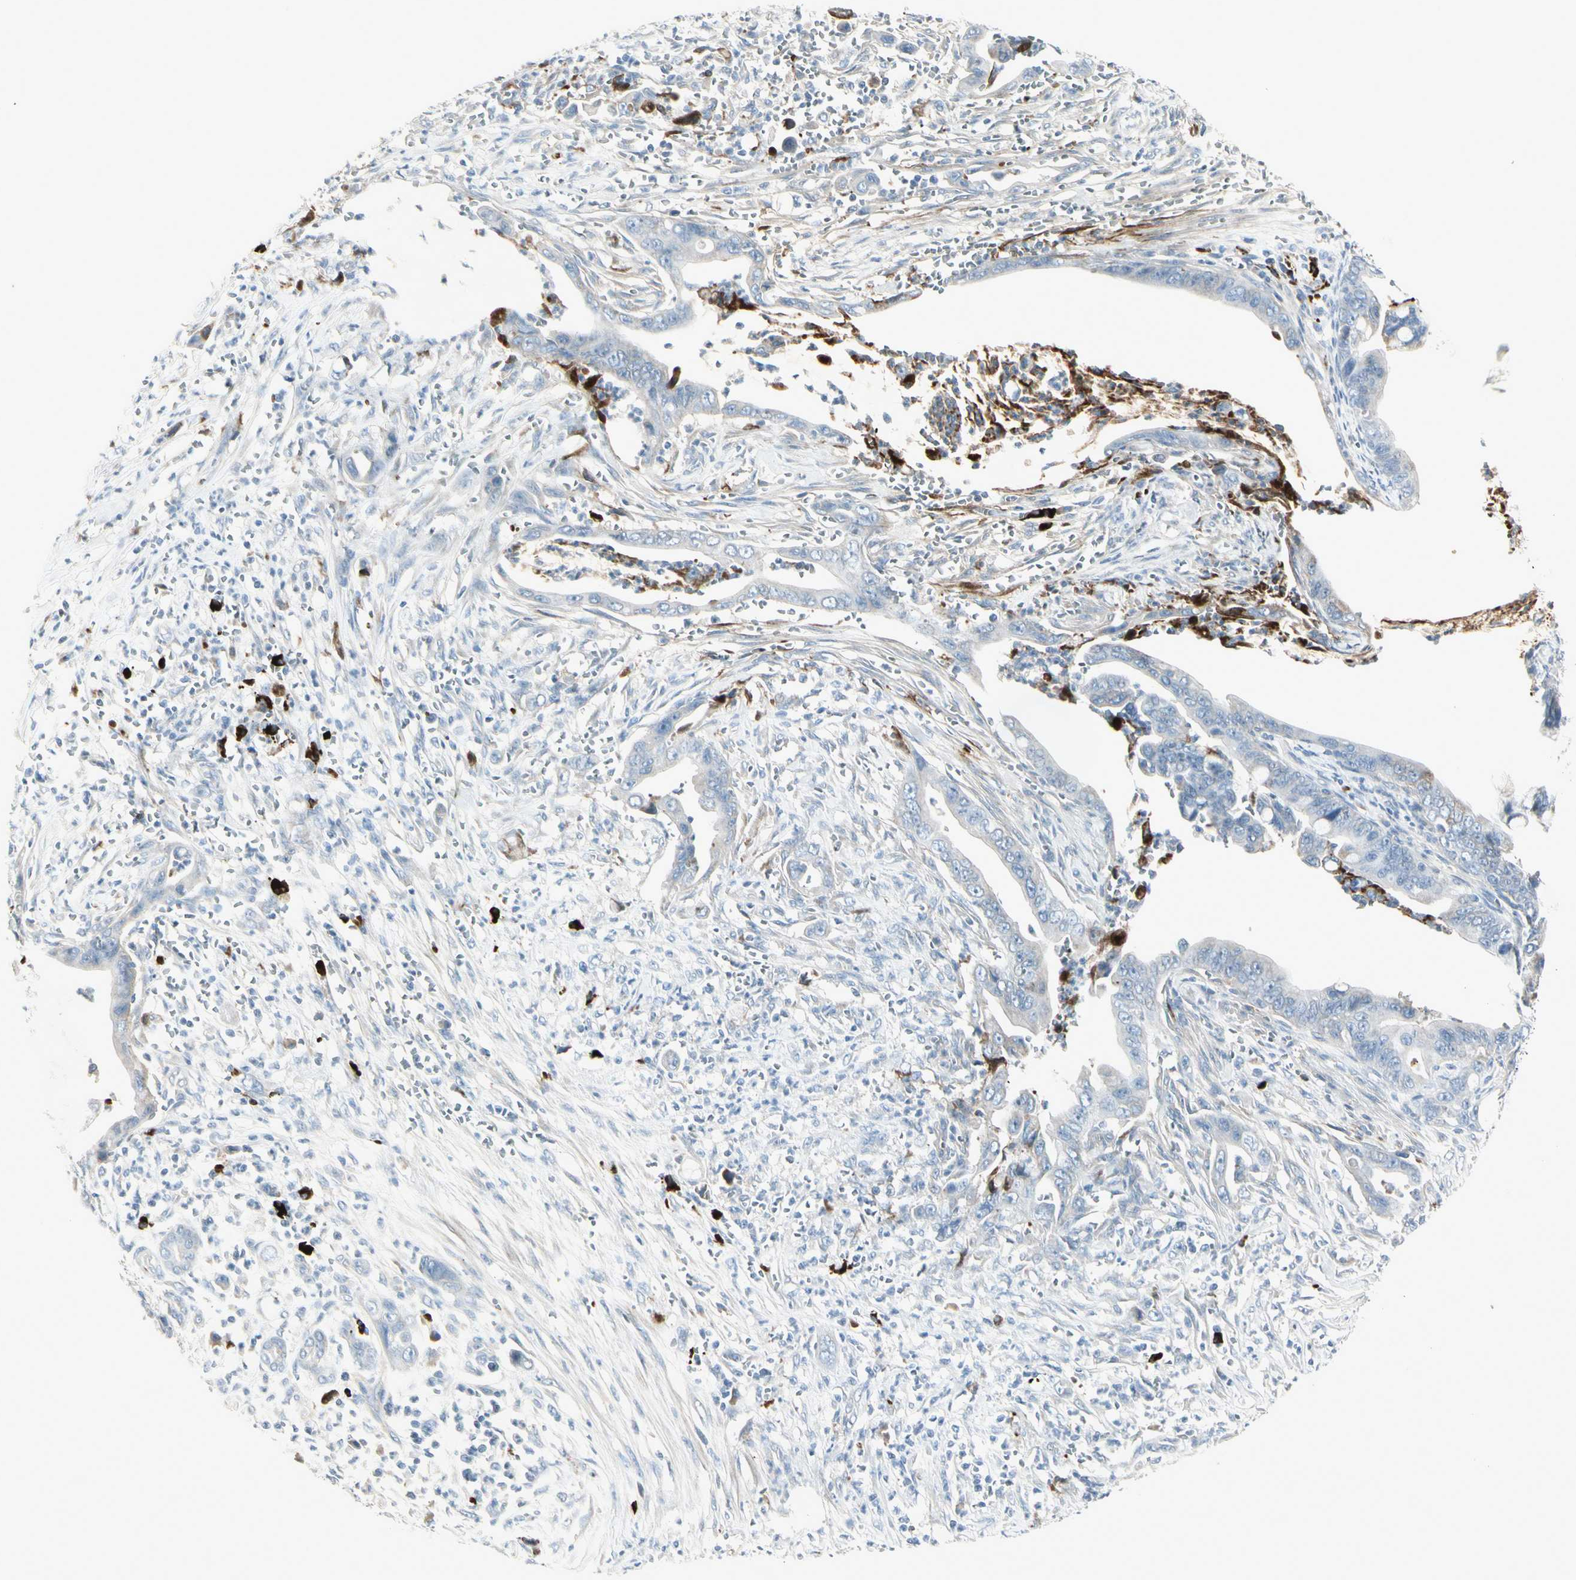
{"staining": {"intensity": "negative", "quantity": "none", "location": "none"}, "tissue": "pancreatic cancer", "cell_type": "Tumor cells", "image_type": "cancer", "snomed": [{"axis": "morphology", "description": "Adenocarcinoma, NOS"}, {"axis": "topography", "description": "Pancreas"}], "caption": "Tumor cells are negative for brown protein staining in pancreatic cancer (adenocarcinoma).", "gene": "IGHG1", "patient": {"sex": "male", "age": 59}}